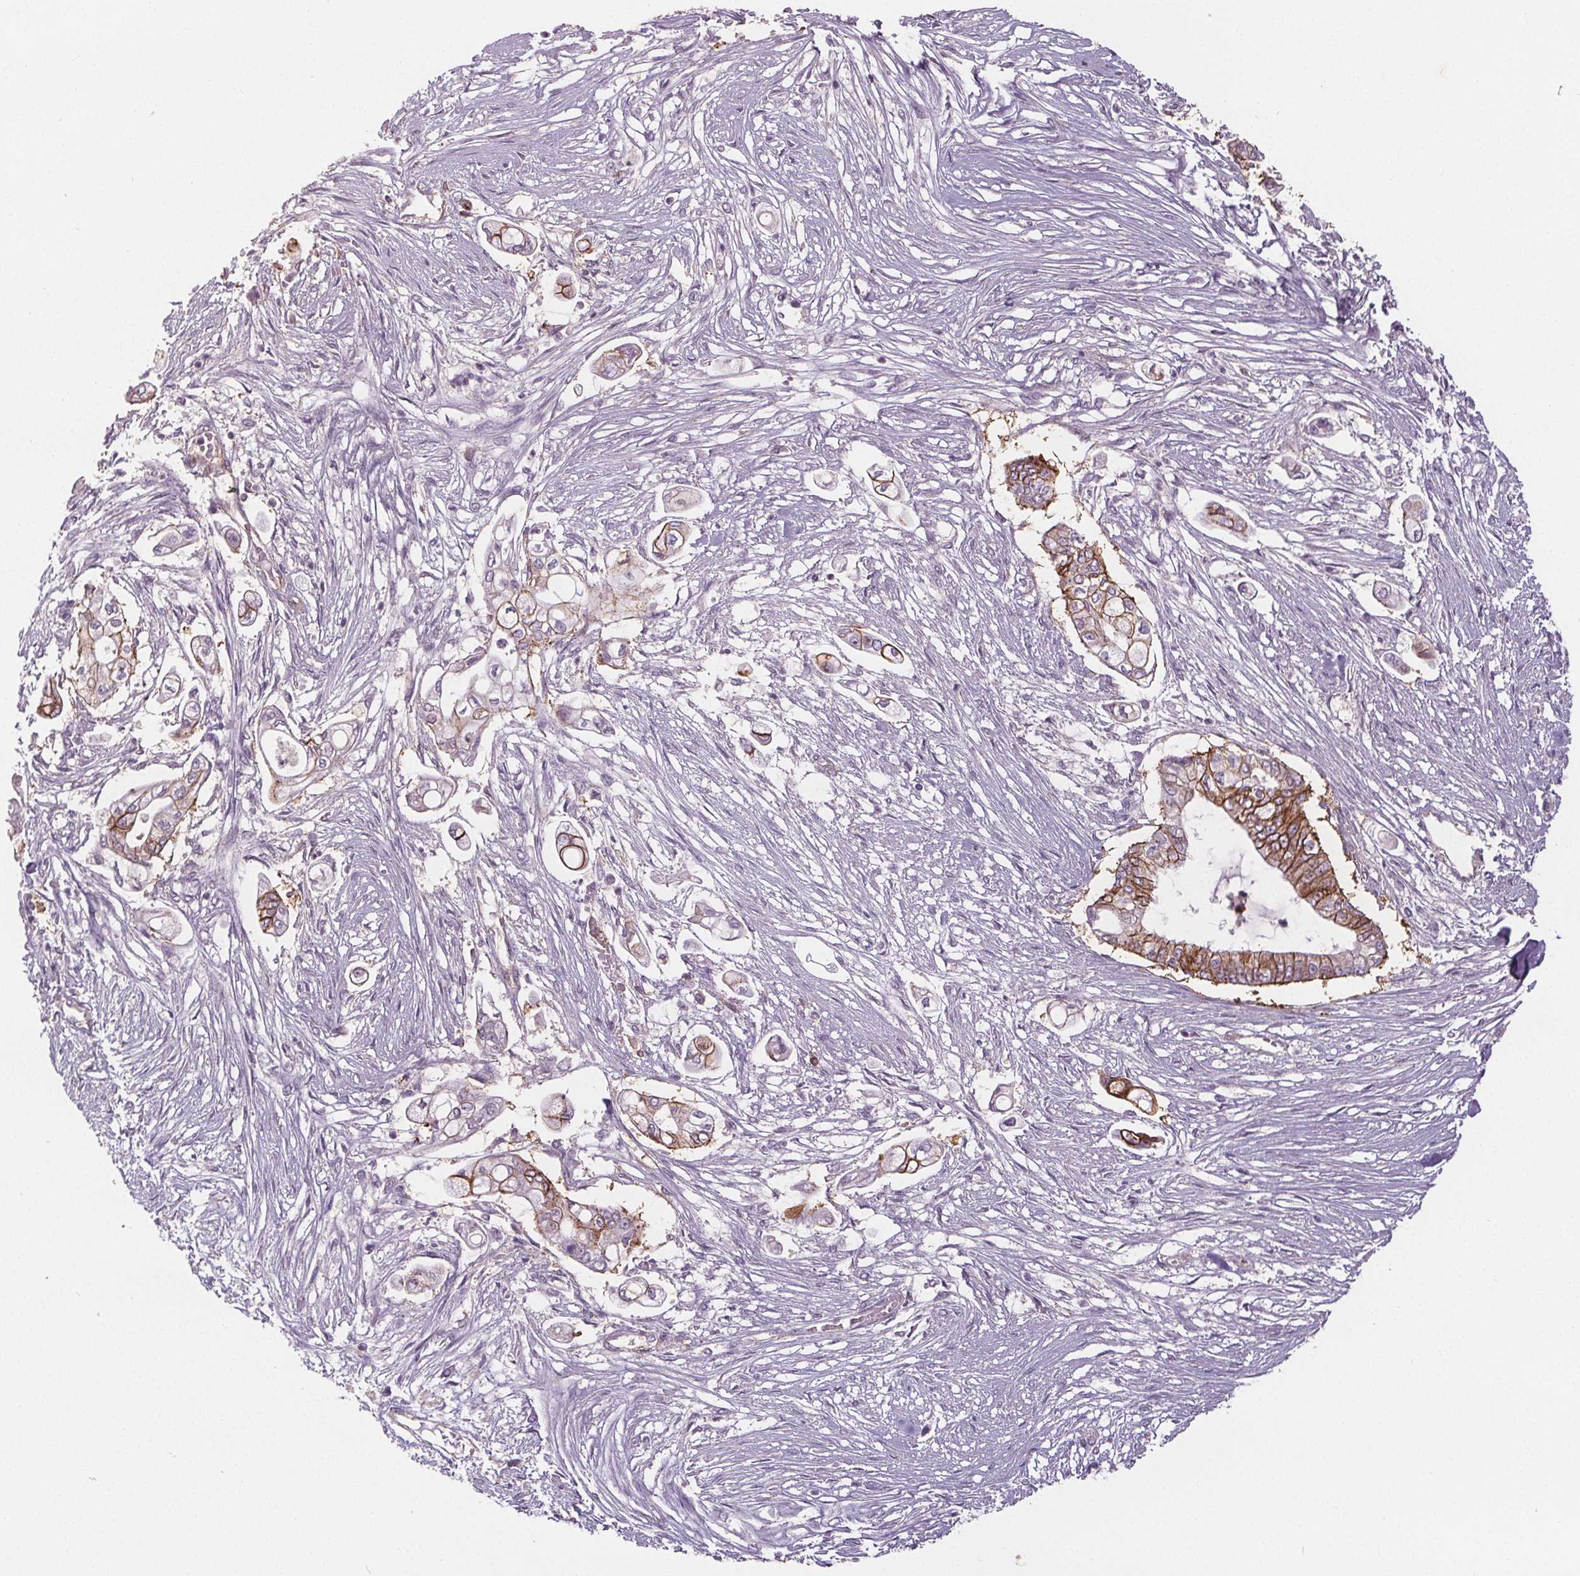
{"staining": {"intensity": "strong", "quantity": "25%-75%", "location": "cytoplasmic/membranous"}, "tissue": "pancreatic cancer", "cell_type": "Tumor cells", "image_type": "cancer", "snomed": [{"axis": "morphology", "description": "Adenocarcinoma, NOS"}, {"axis": "topography", "description": "Pancreas"}], "caption": "IHC photomicrograph of neoplastic tissue: pancreatic cancer (adenocarcinoma) stained using immunohistochemistry reveals high levels of strong protein expression localized specifically in the cytoplasmic/membranous of tumor cells, appearing as a cytoplasmic/membranous brown color.", "gene": "ATP1A1", "patient": {"sex": "female", "age": 69}}